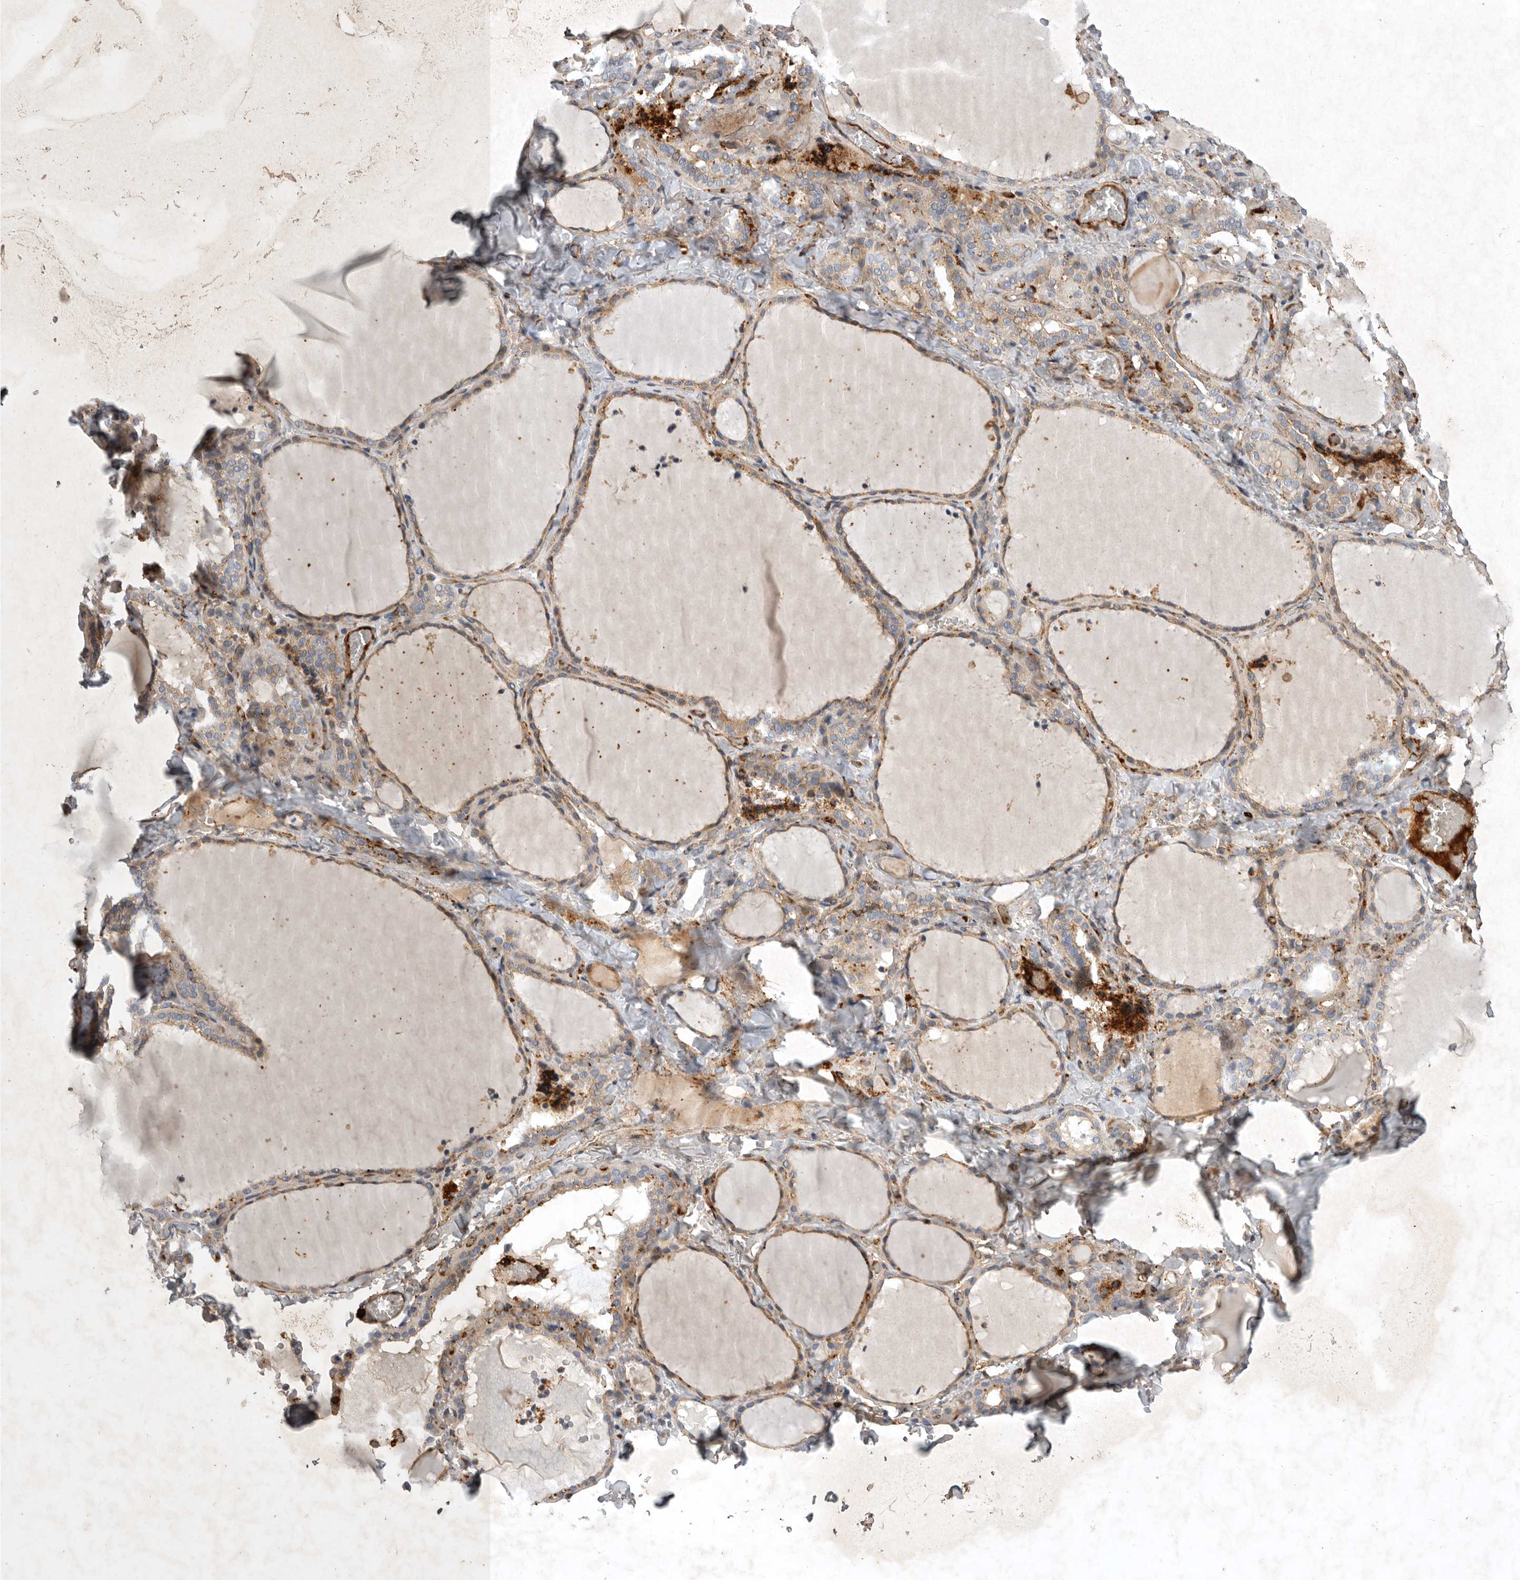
{"staining": {"intensity": "moderate", "quantity": ">75%", "location": "cytoplasmic/membranous"}, "tissue": "thyroid gland", "cell_type": "Glandular cells", "image_type": "normal", "snomed": [{"axis": "morphology", "description": "Normal tissue, NOS"}, {"axis": "topography", "description": "Thyroid gland"}], "caption": "A micrograph showing moderate cytoplasmic/membranous expression in approximately >75% of glandular cells in benign thyroid gland, as visualized by brown immunohistochemical staining.", "gene": "MLPH", "patient": {"sex": "female", "age": 22}}